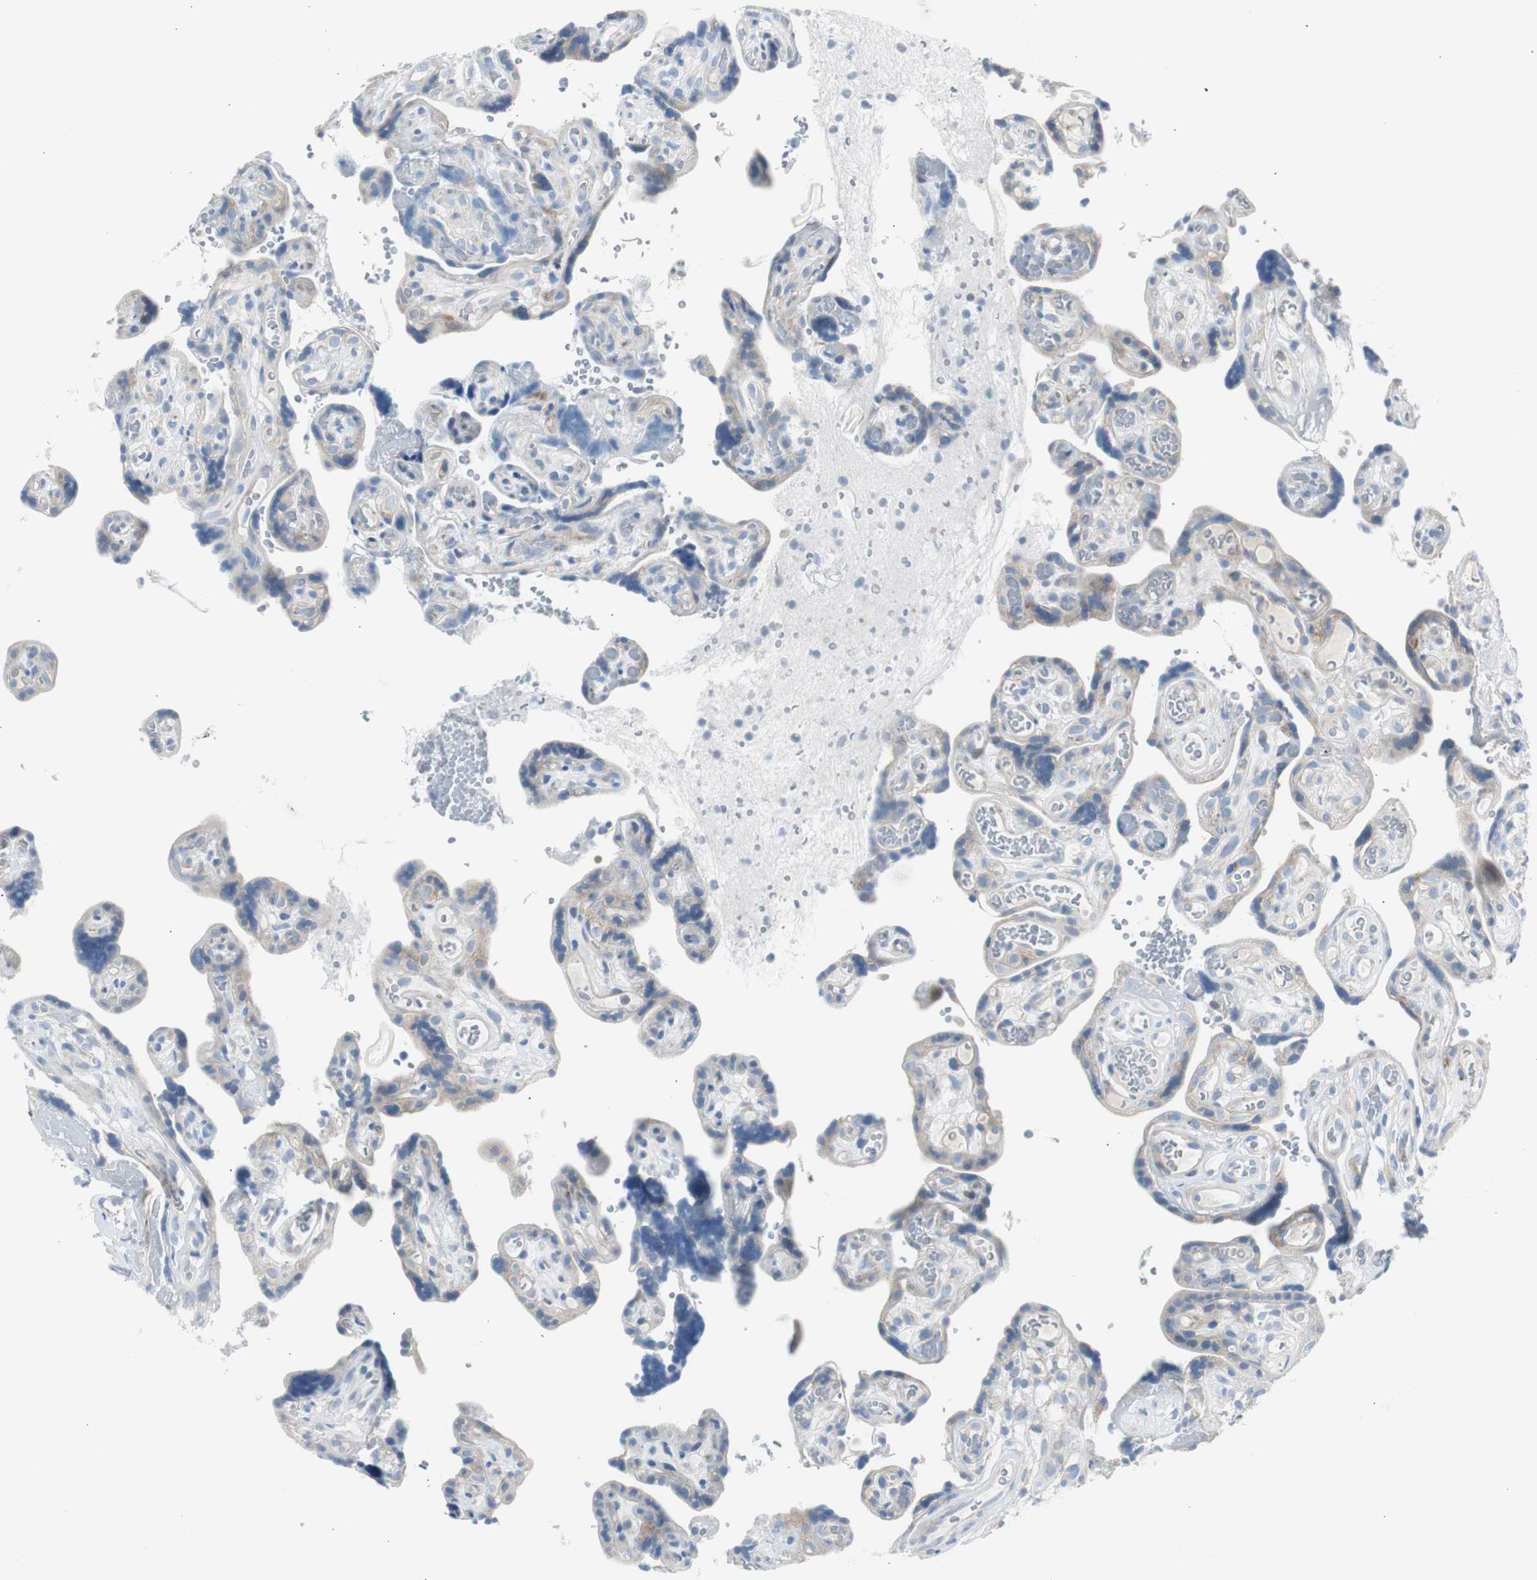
{"staining": {"intensity": "moderate", "quantity": "25%-75%", "location": "cytoplasmic/membranous"}, "tissue": "placenta", "cell_type": "Decidual cells", "image_type": "normal", "snomed": [{"axis": "morphology", "description": "Normal tissue, NOS"}, {"axis": "topography", "description": "Placenta"}], "caption": "Immunohistochemistry image of normal placenta: human placenta stained using immunohistochemistry shows medium levels of moderate protein expression localized specifically in the cytoplasmic/membranous of decidual cells, appearing as a cytoplasmic/membranous brown color.", "gene": "RPS12", "patient": {"sex": "female", "age": 30}}